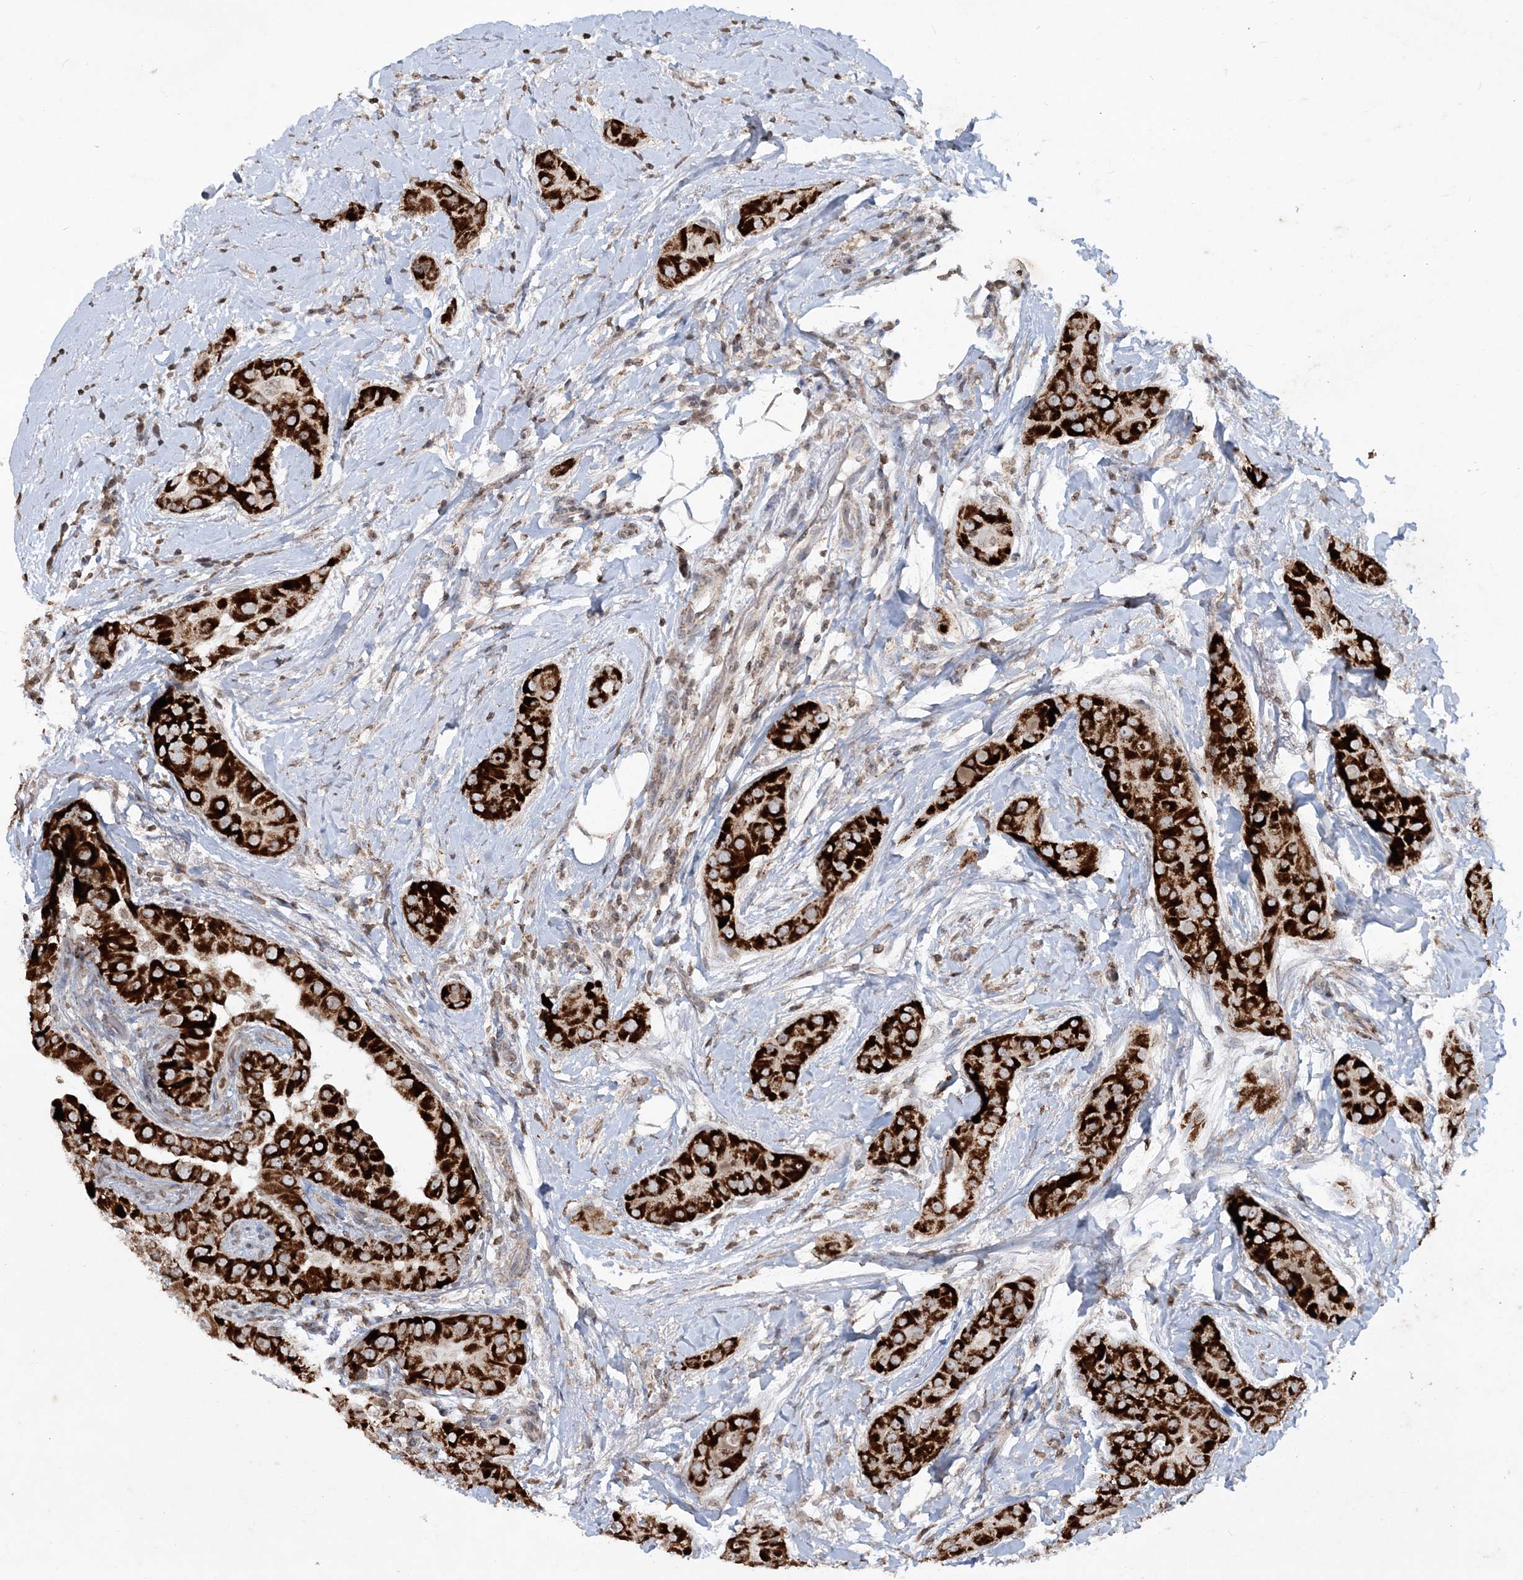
{"staining": {"intensity": "strong", "quantity": ">75%", "location": "cytoplasmic/membranous"}, "tissue": "thyroid cancer", "cell_type": "Tumor cells", "image_type": "cancer", "snomed": [{"axis": "morphology", "description": "Papillary adenocarcinoma, NOS"}, {"axis": "topography", "description": "Thyroid gland"}], "caption": "Strong cytoplasmic/membranous protein positivity is present in approximately >75% of tumor cells in thyroid cancer (papillary adenocarcinoma). Using DAB (brown) and hematoxylin (blue) stains, captured at high magnification using brightfield microscopy.", "gene": "TTC7A", "patient": {"sex": "male", "age": 33}}